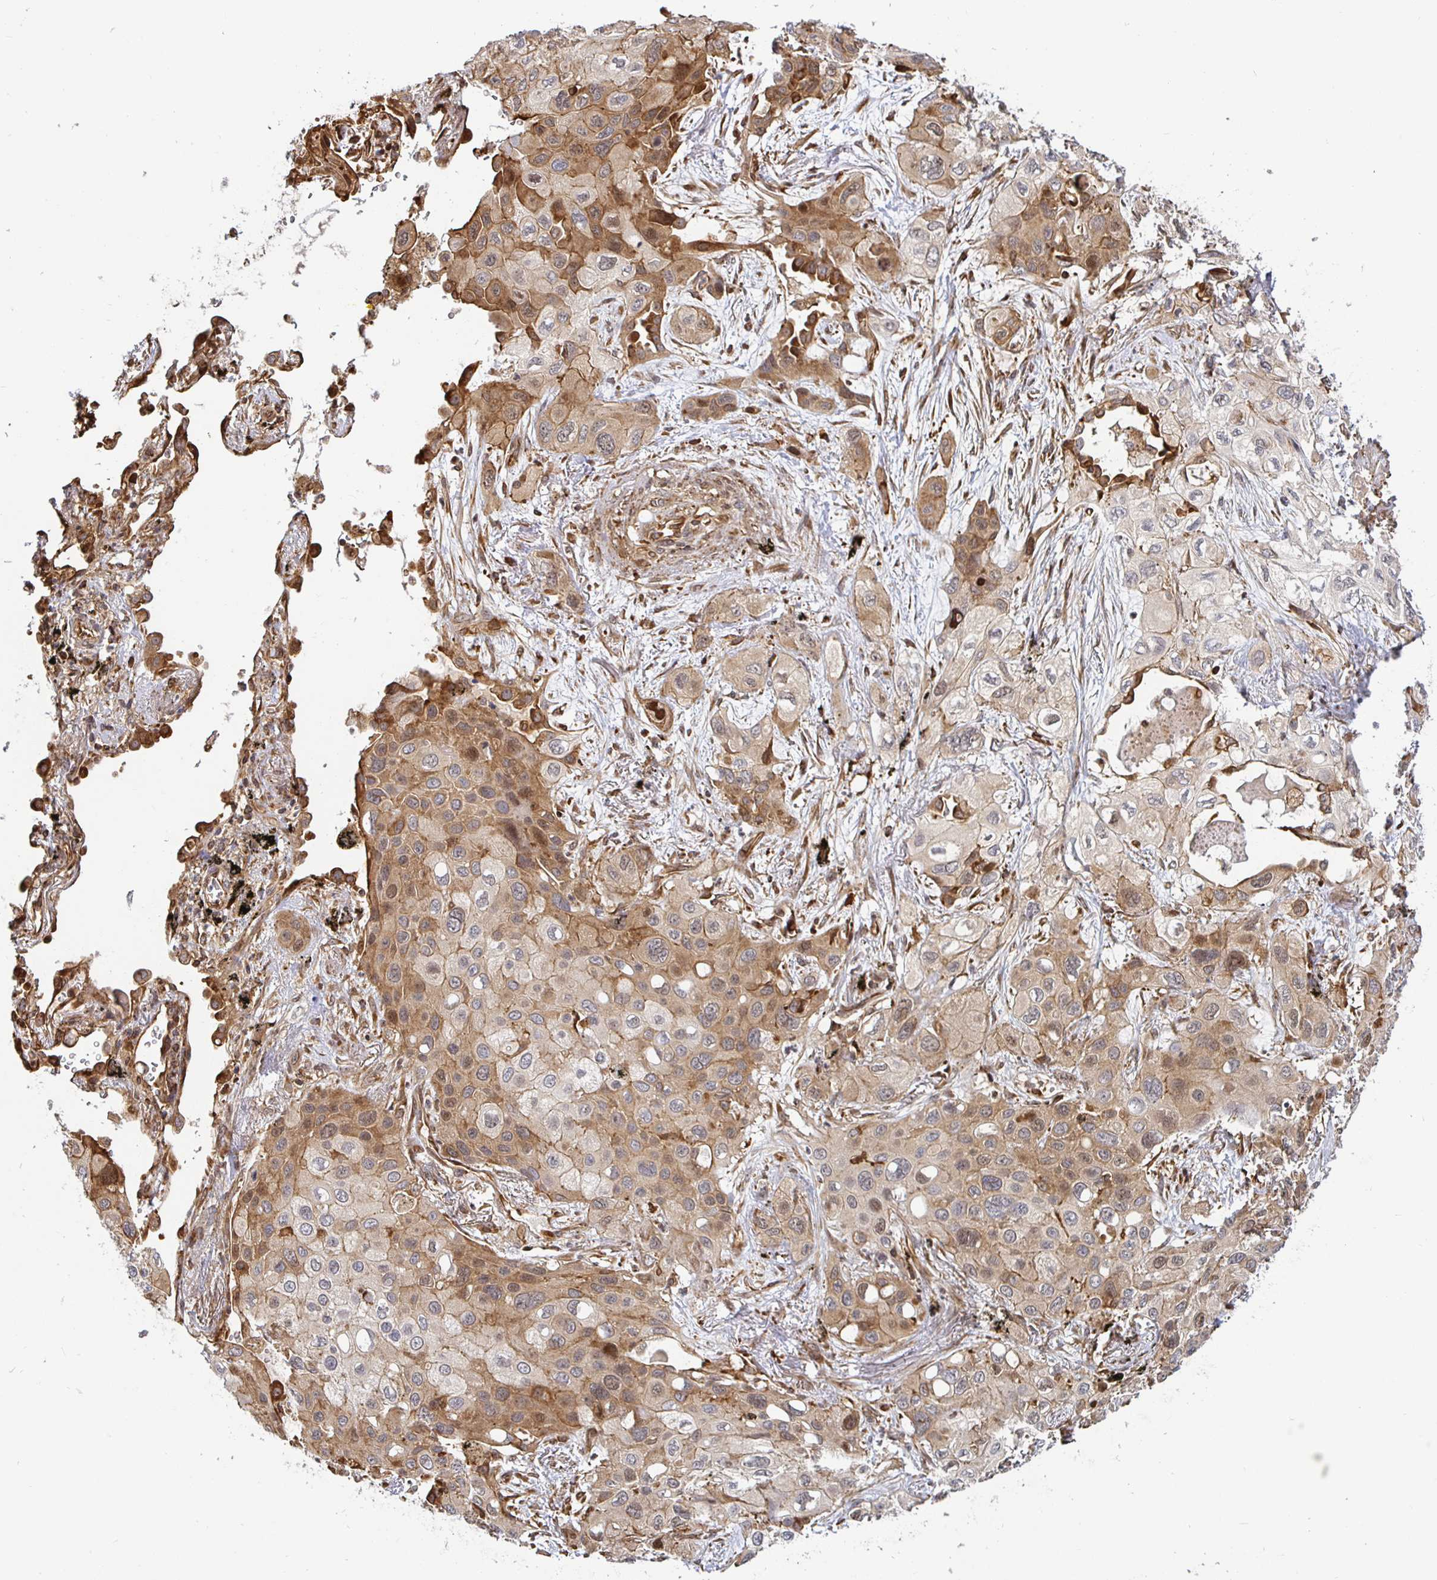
{"staining": {"intensity": "weak", "quantity": "25%-75%", "location": "cytoplasmic/membranous,nuclear"}, "tissue": "lung cancer", "cell_type": "Tumor cells", "image_type": "cancer", "snomed": [{"axis": "morphology", "description": "Squamous cell carcinoma, NOS"}, {"axis": "morphology", "description": "Squamous cell carcinoma, metastatic, NOS"}, {"axis": "topography", "description": "Lung"}], "caption": "High-magnification brightfield microscopy of lung cancer (metastatic squamous cell carcinoma) stained with DAB (3,3'-diaminobenzidine) (brown) and counterstained with hematoxylin (blue). tumor cells exhibit weak cytoplasmic/membranous and nuclear positivity is appreciated in about25%-75% of cells. (brown staining indicates protein expression, while blue staining denotes nuclei).", "gene": "STRAP", "patient": {"sex": "male", "age": 59}}